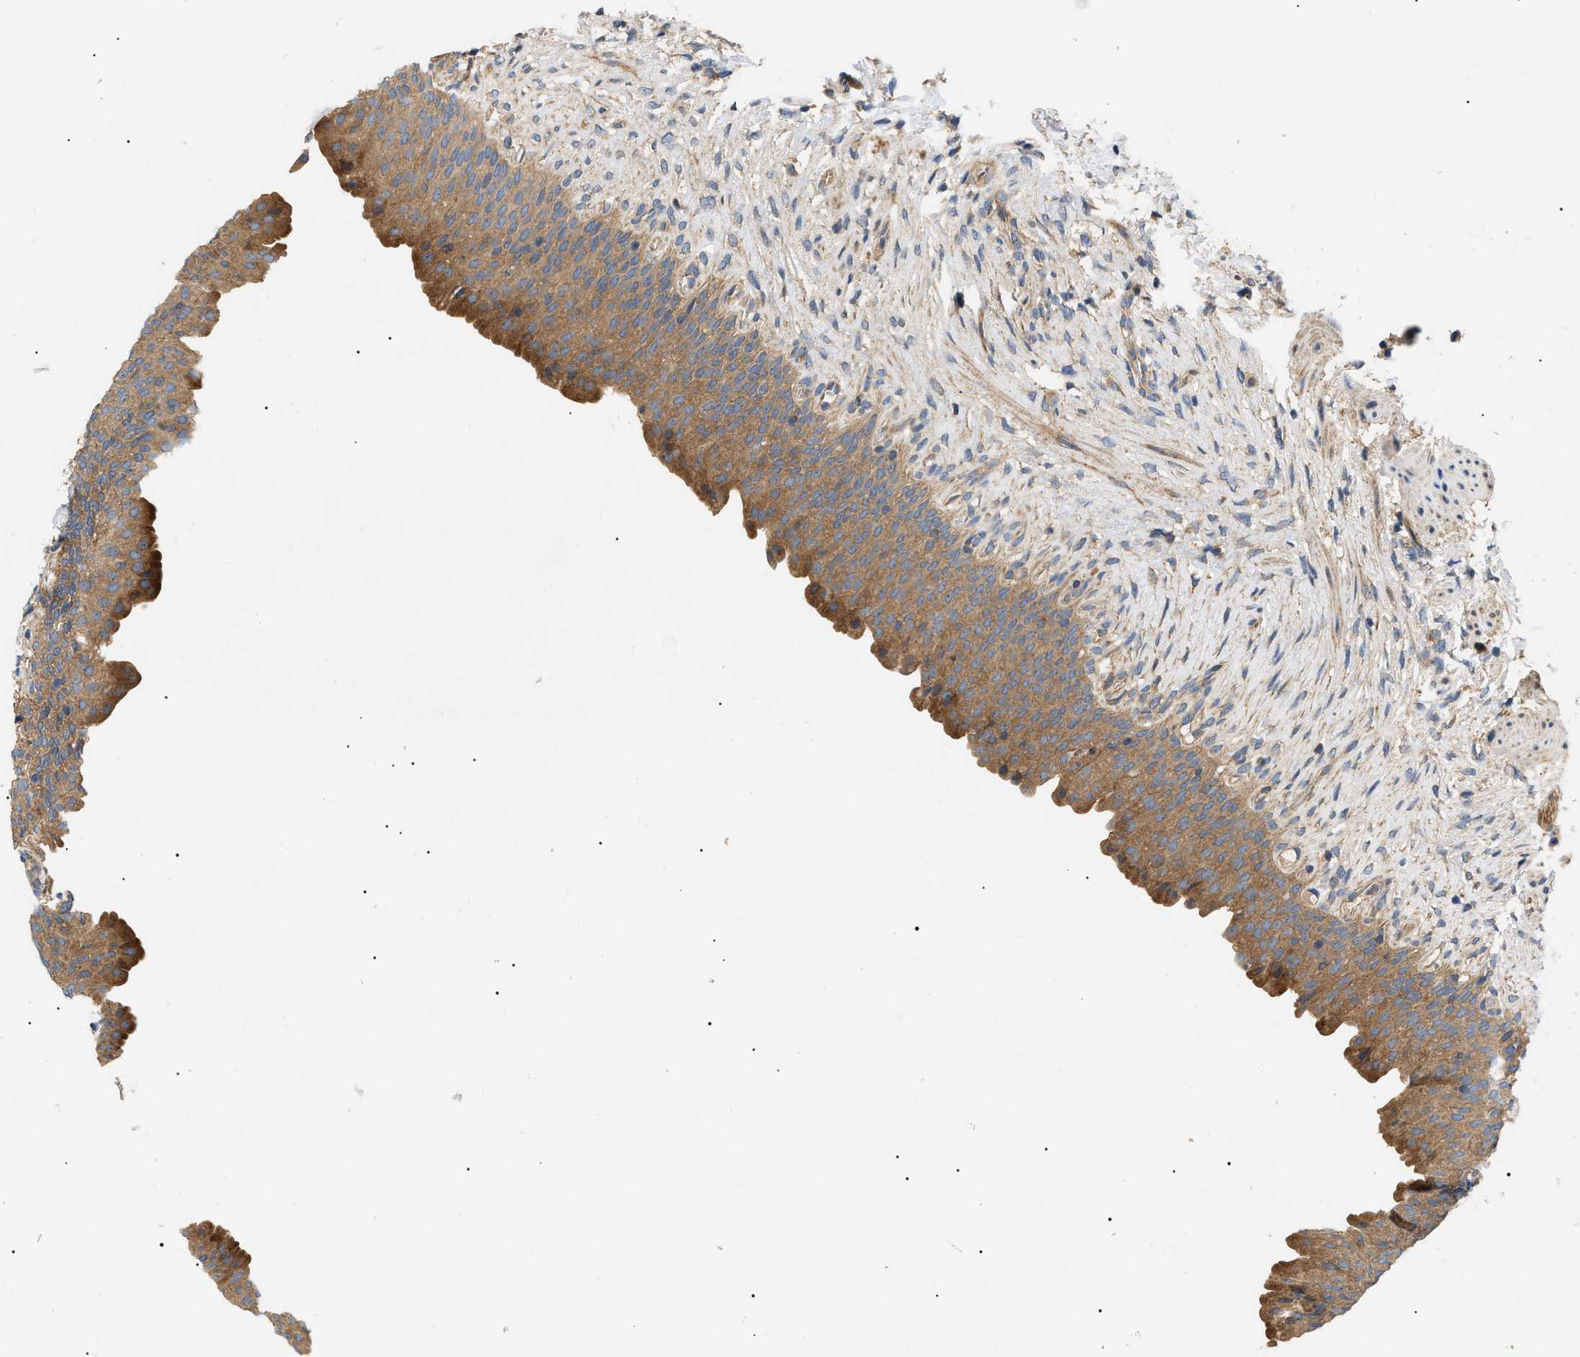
{"staining": {"intensity": "moderate", "quantity": ">75%", "location": "cytoplasmic/membranous"}, "tissue": "urinary bladder", "cell_type": "Urothelial cells", "image_type": "normal", "snomed": [{"axis": "morphology", "description": "Normal tissue, NOS"}, {"axis": "topography", "description": "Urinary bladder"}], "caption": "High-power microscopy captured an immunohistochemistry (IHC) photomicrograph of normal urinary bladder, revealing moderate cytoplasmic/membranous expression in approximately >75% of urothelial cells. (DAB (3,3'-diaminobenzidine) IHC with brightfield microscopy, high magnification).", "gene": "PPM1B", "patient": {"sex": "female", "age": 79}}